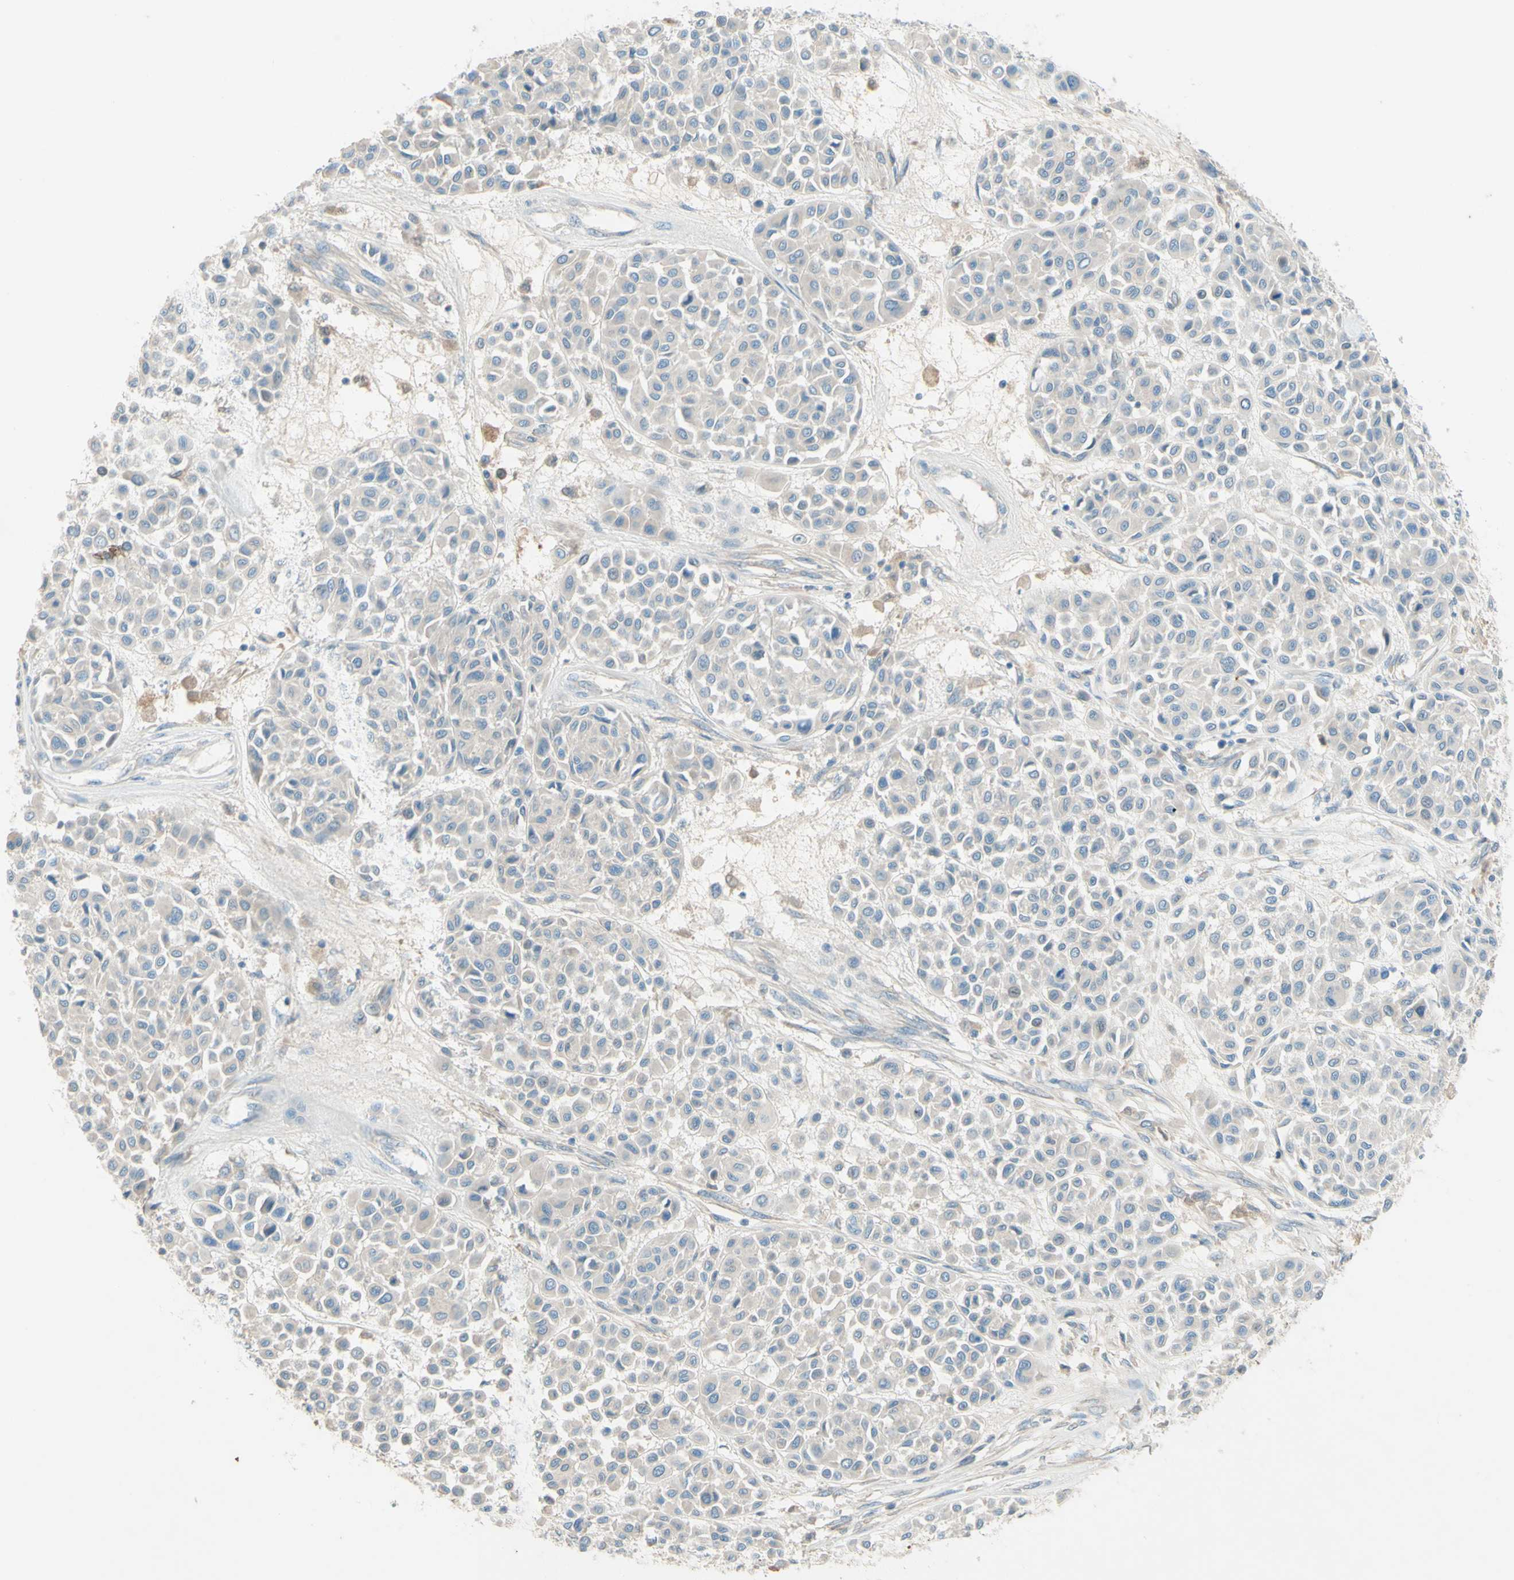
{"staining": {"intensity": "negative", "quantity": "none", "location": "none"}, "tissue": "melanoma", "cell_type": "Tumor cells", "image_type": "cancer", "snomed": [{"axis": "morphology", "description": "Malignant melanoma, Metastatic site"}, {"axis": "topography", "description": "Soft tissue"}], "caption": "Tumor cells are negative for brown protein staining in malignant melanoma (metastatic site). (Brightfield microscopy of DAB (3,3'-diaminobenzidine) immunohistochemistry (IHC) at high magnification).", "gene": "IL2", "patient": {"sex": "male", "age": 41}}